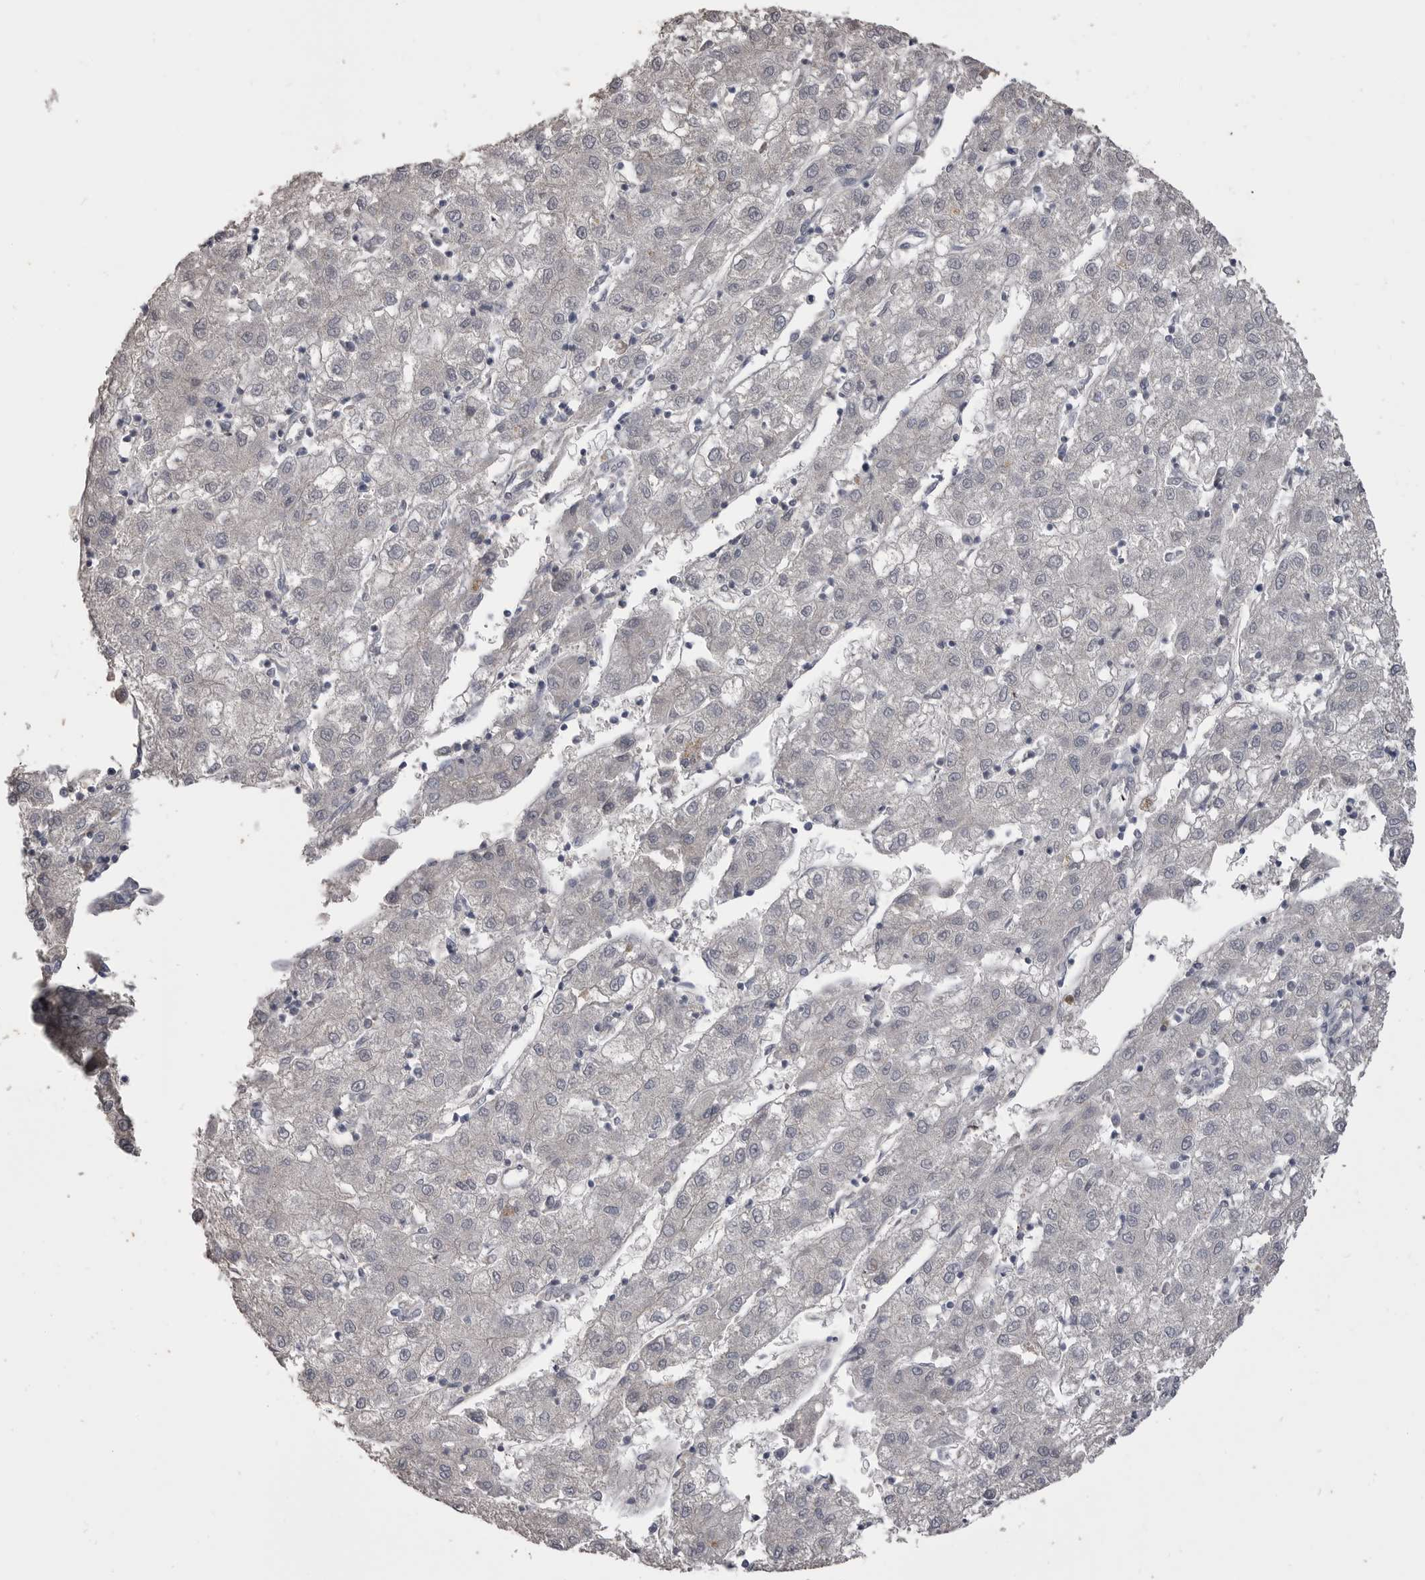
{"staining": {"intensity": "negative", "quantity": "none", "location": "none"}, "tissue": "liver cancer", "cell_type": "Tumor cells", "image_type": "cancer", "snomed": [{"axis": "morphology", "description": "Carcinoma, Hepatocellular, NOS"}, {"axis": "topography", "description": "Liver"}], "caption": "There is no significant positivity in tumor cells of liver hepatocellular carcinoma.", "gene": "AHSG", "patient": {"sex": "male", "age": 72}}